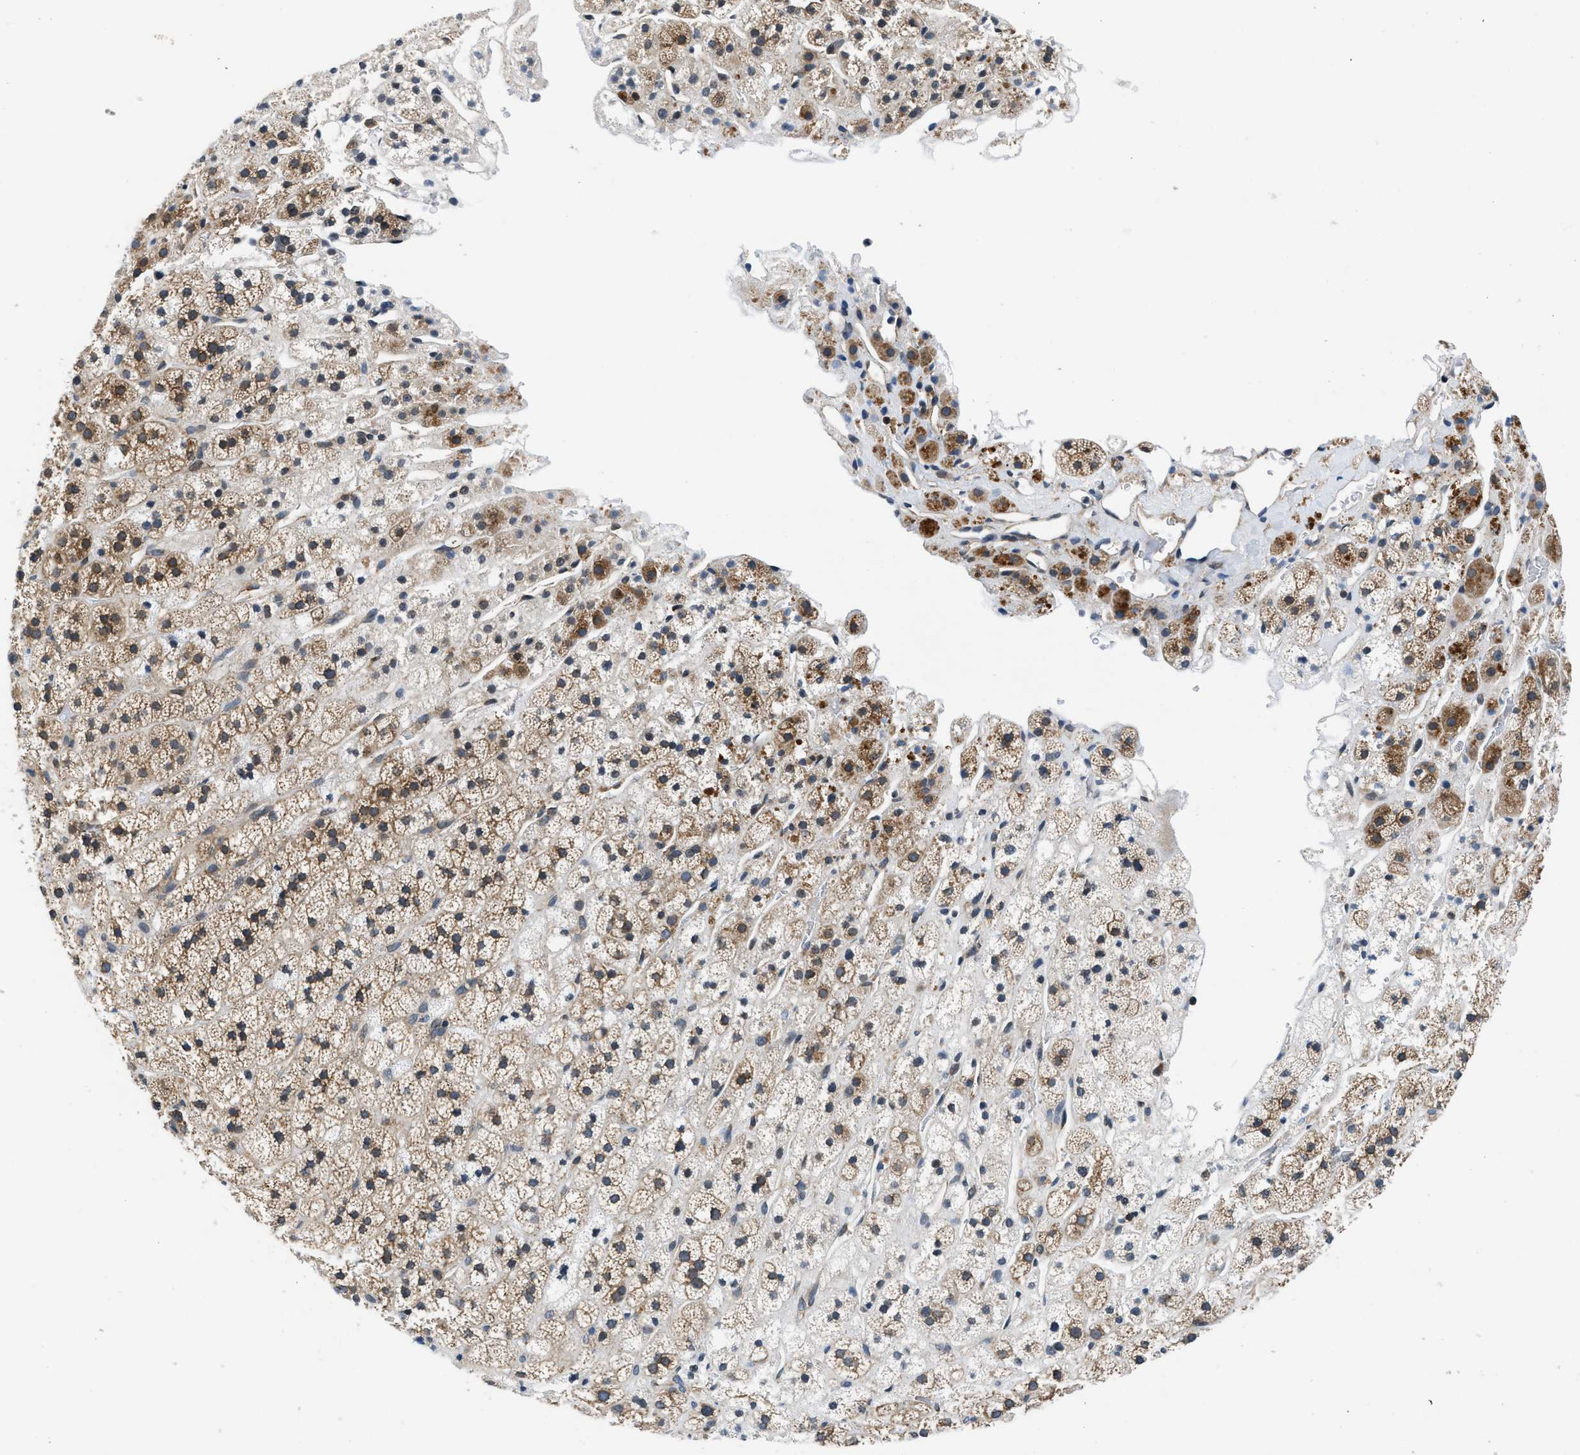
{"staining": {"intensity": "moderate", "quantity": ">75%", "location": "cytoplasmic/membranous"}, "tissue": "adrenal gland", "cell_type": "Glandular cells", "image_type": "normal", "snomed": [{"axis": "morphology", "description": "Normal tissue, NOS"}, {"axis": "topography", "description": "Adrenal gland"}], "caption": "This micrograph shows immunohistochemistry staining of benign adrenal gland, with medium moderate cytoplasmic/membranous staining in approximately >75% of glandular cells.", "gene": "PA2G4", "patient": {"sex": "male", "age": 56}}